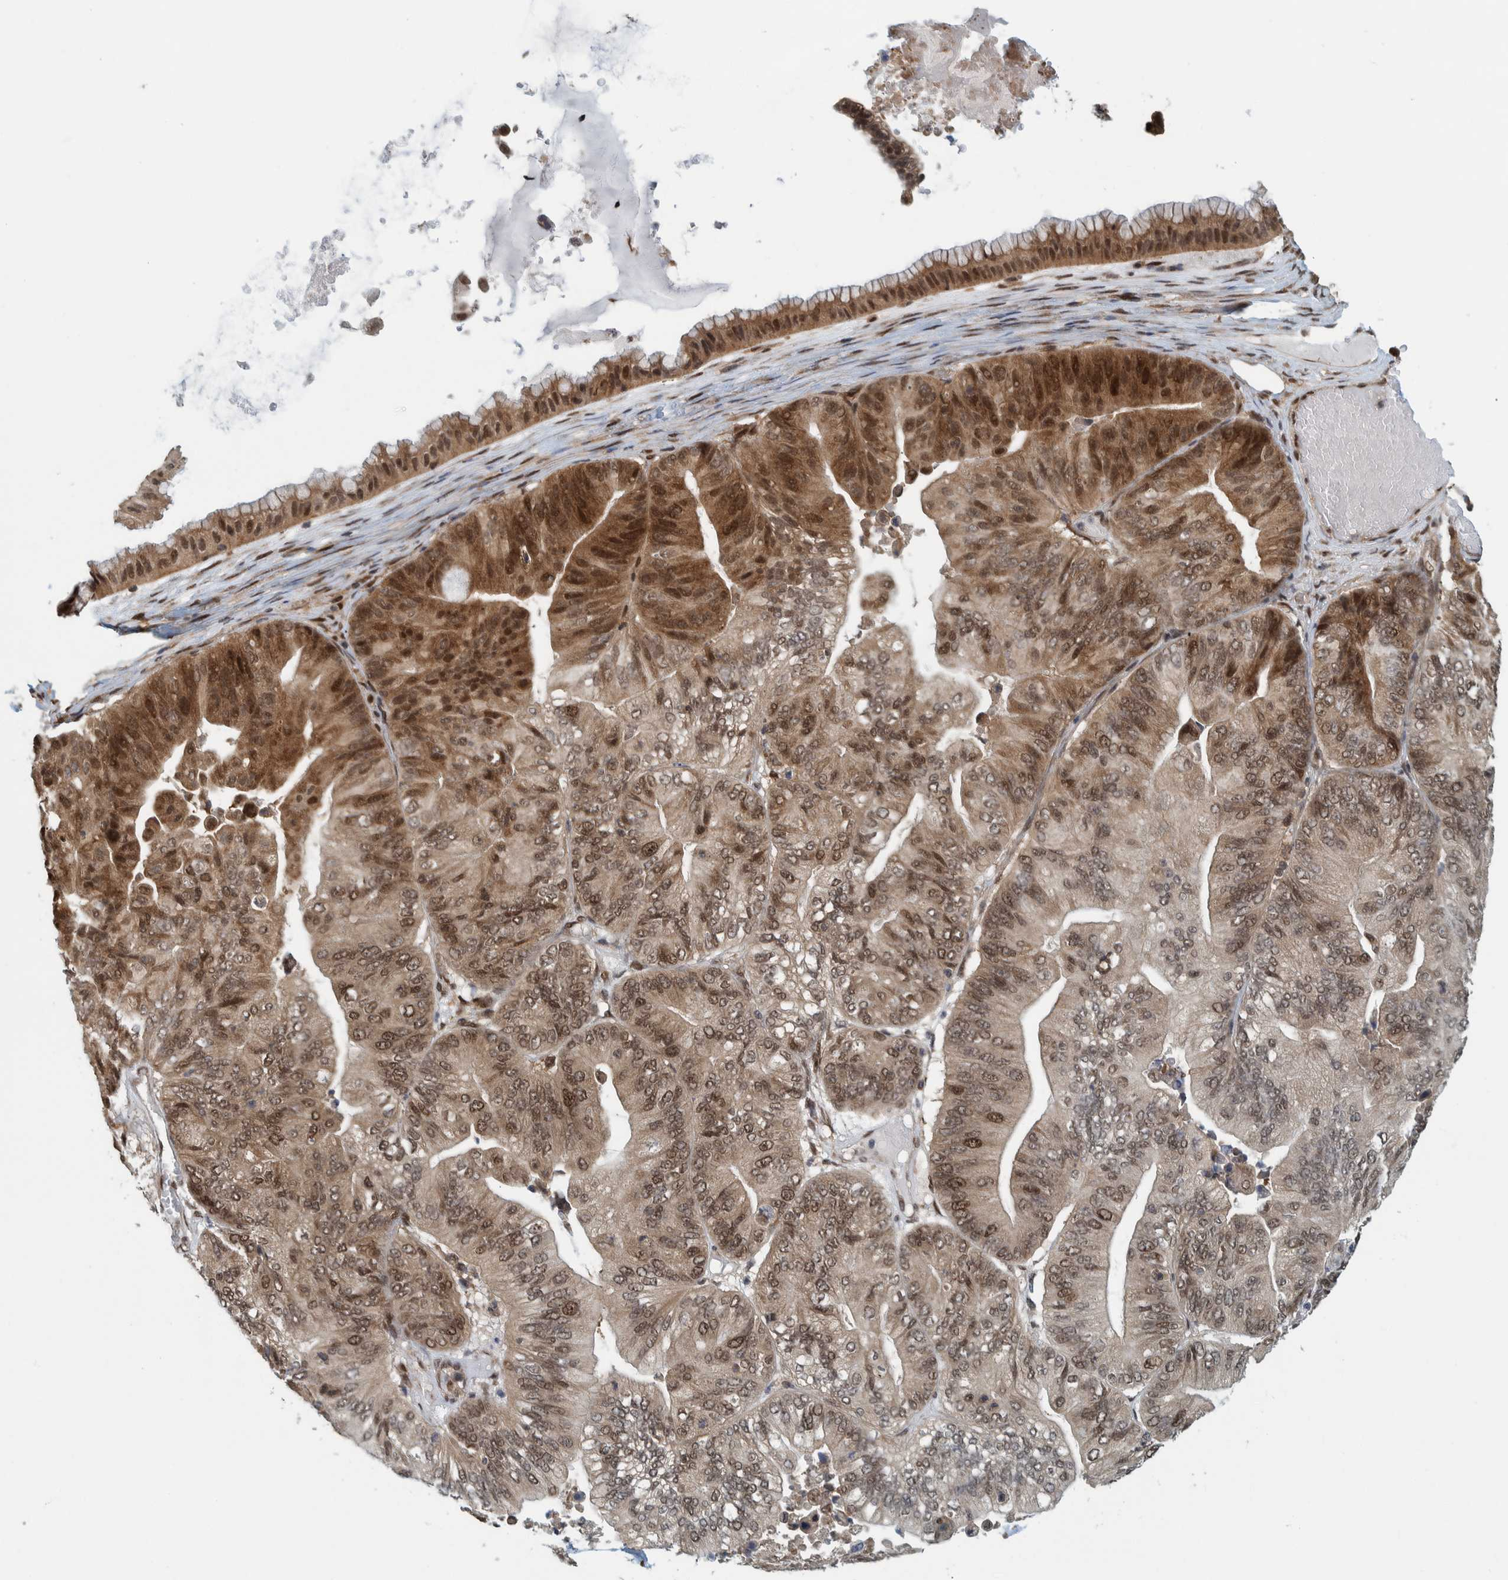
{"staining": {"intensity": "moderate", "quantity": ">75%", "location": "cytoplasmic/membranous,nuclear"}, "tissue": "ovarian cancer", "cell_type": "Tumor cells", "image_type": "cancer", "snomed": [{"axis": "morphology", "description": "Cystadenocarcinoma, mucinous, NOS"}, {"axis": "topography", "description": "Ovary"}], "caption": "Protein staining displays moderate cytoplasmic/membranous and nuclear expression in approximately >75% of tumor cells in ovarian mucinous cystadenocarcinoma.", "gene": "COPS3", "patient": {"sex": "female", "age": 61}}